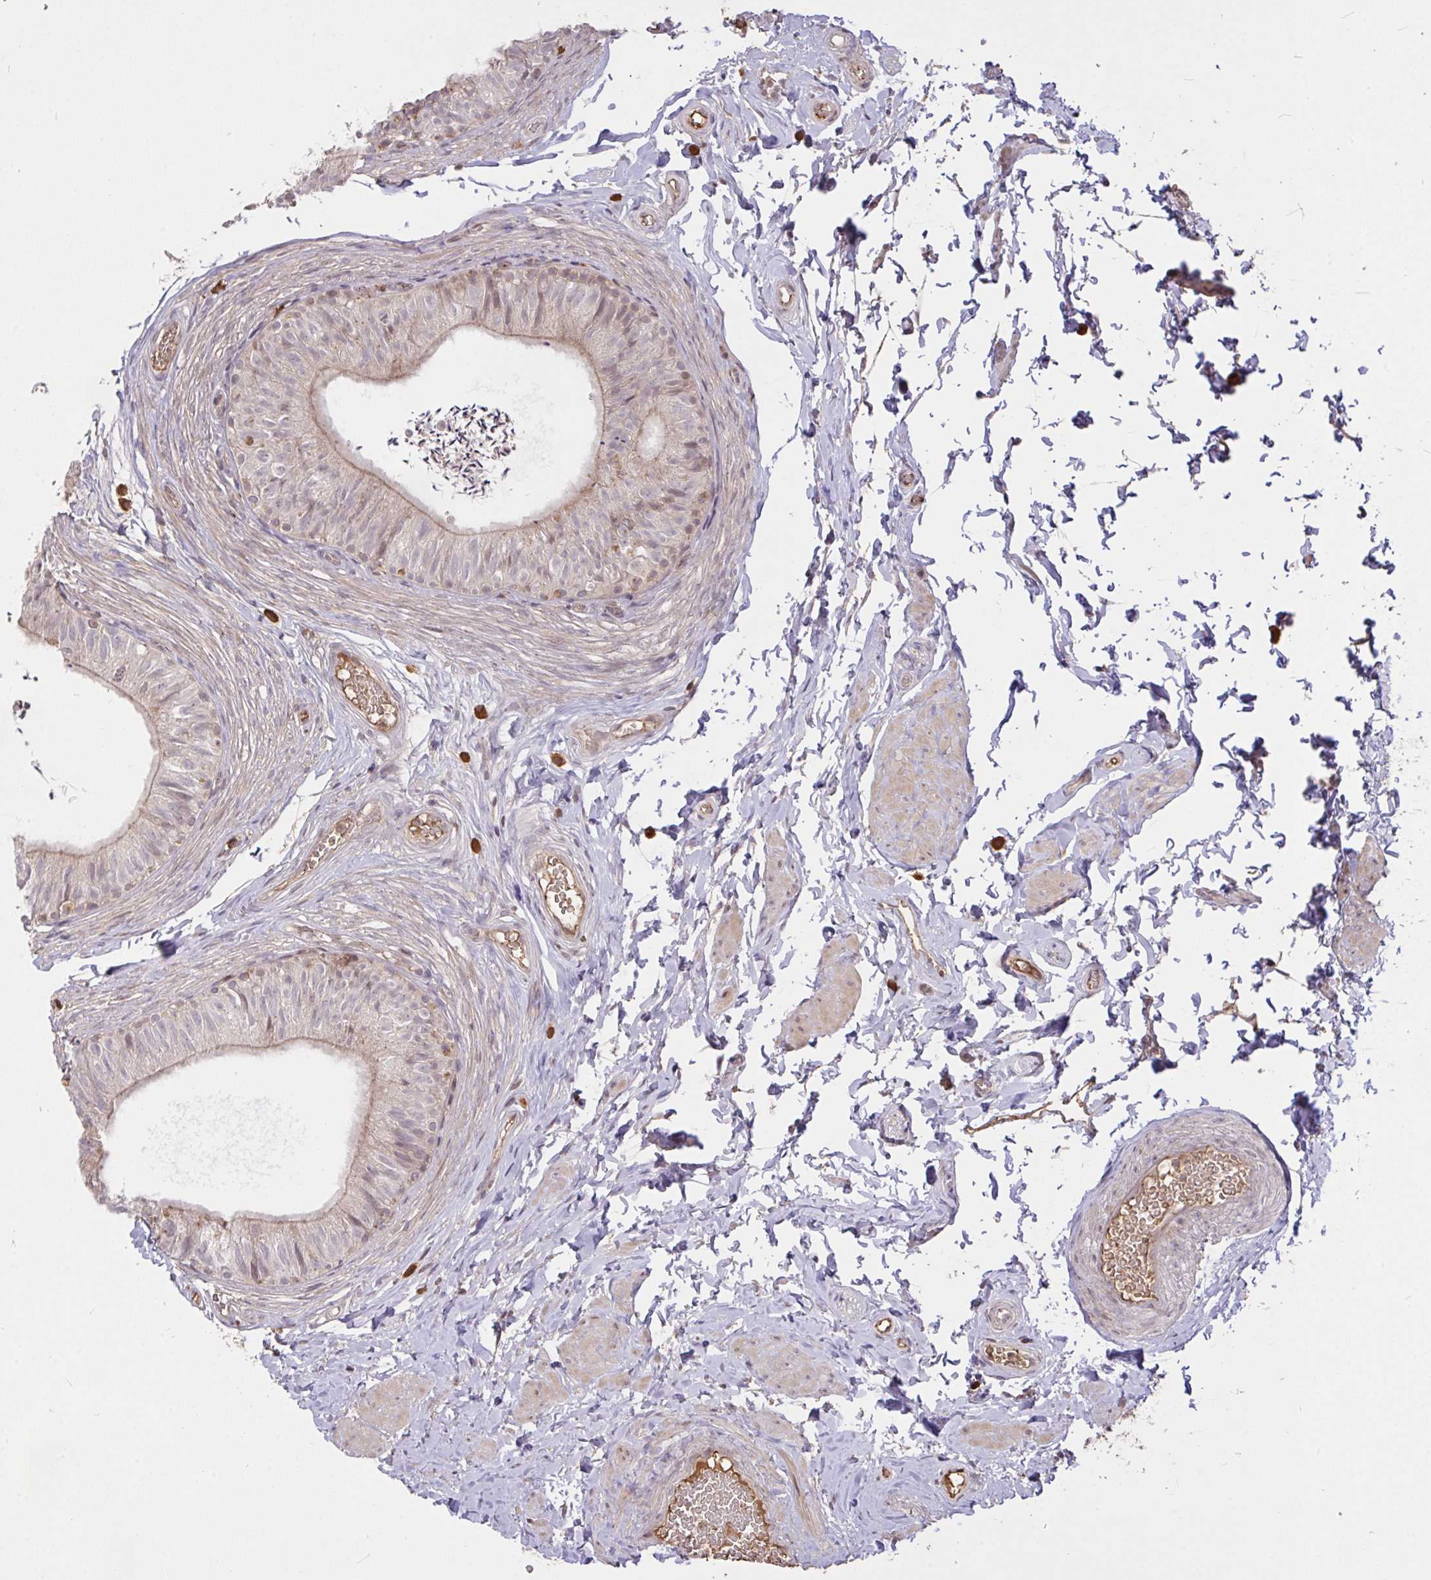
{"staining": {"intensity": "weak", "quantity": "<25%", "location": "cytoplasmic/membranous,nuclear"}, "tissue": "epididymis", "cell_type": "Glandular cells", "image_type": "normal", "snomed": [{"axis": "morphology", "description": "Normal tissue, NOS"}, {"axis": "topography", "description": "Epididymis, spermatic cord, NOS"}, {"axis": "topography", "description": "Epididymis"}, {"axis": "topography", "description": "Peripheral nerve tissue"}], "caption": "High power microscopy histopathology image of an IHC image of unremarkable epididymis, revealing no significant expression in glandular cells.", "gene": "FCER1A", "patient": {"sex": "male", "age": 29}}